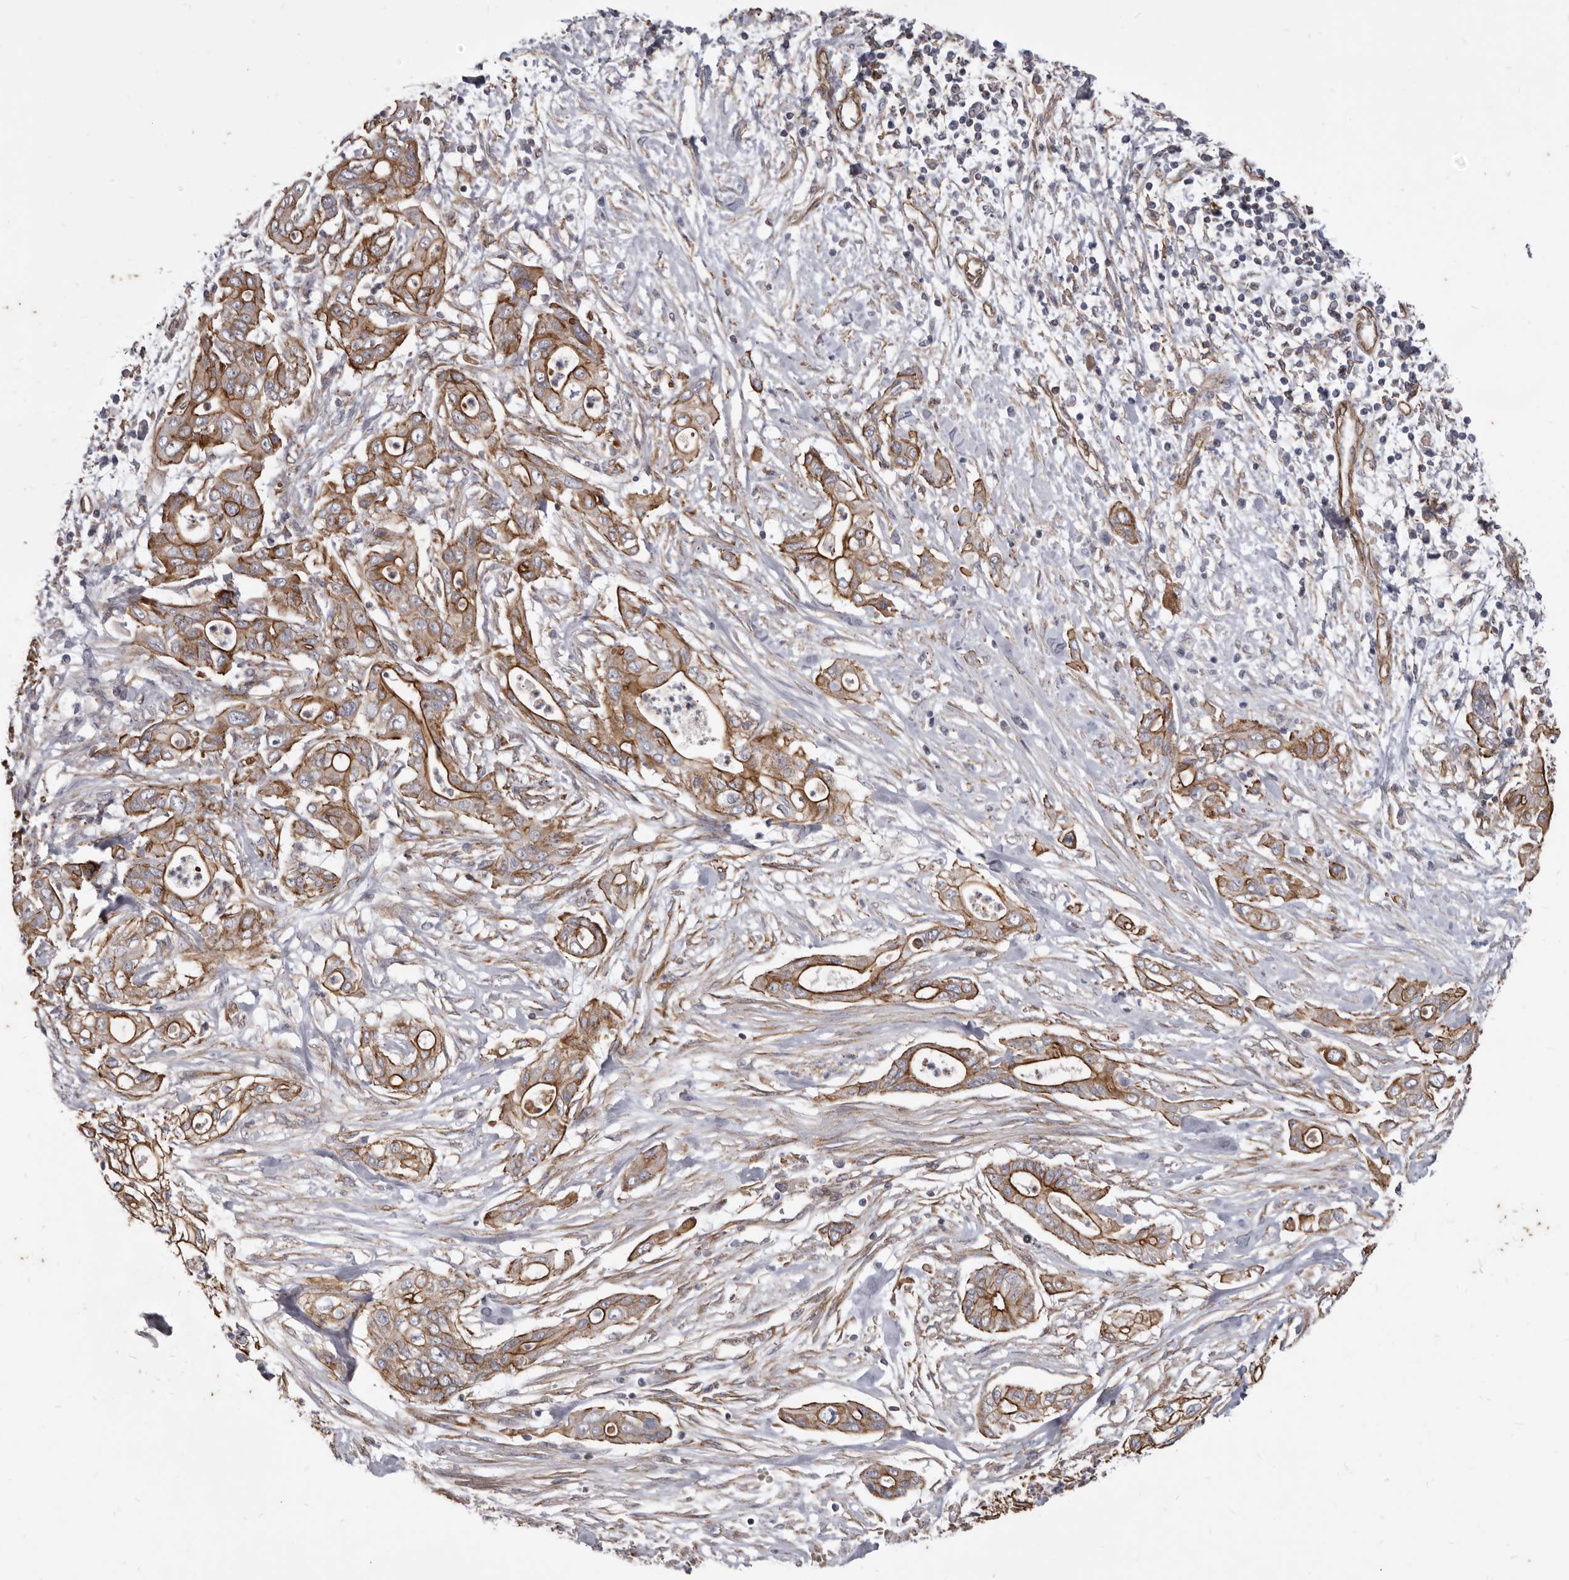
{"staining": {"intensity": "moderate", "quantity": ">75%", "location": "cytoplasmic/membranous"}, "tissue": "pancreatic cancer", "cell_type": "Tumor cells", "image_type": "cancer", "snomed": [{"axis": "morphology", "description": "Adenocarcinoma, NOS"}, {"axis": "topography", "description": "Pancreas"}], "caption": "The micrograph reveals immunohistochemical staining of adenocarcinoma (pancreatic). There is moderate cytoplasmic/membranous positivity is identified in approximately >75% of tumor cells. The staining was performed using DAB to visualize the protein expression in brown, while the nuclei were stained in blue with hematoxylin (Magnification: 20x).", "gene": "P2RX6", "patient": {"sex": "male", "age": 58}}